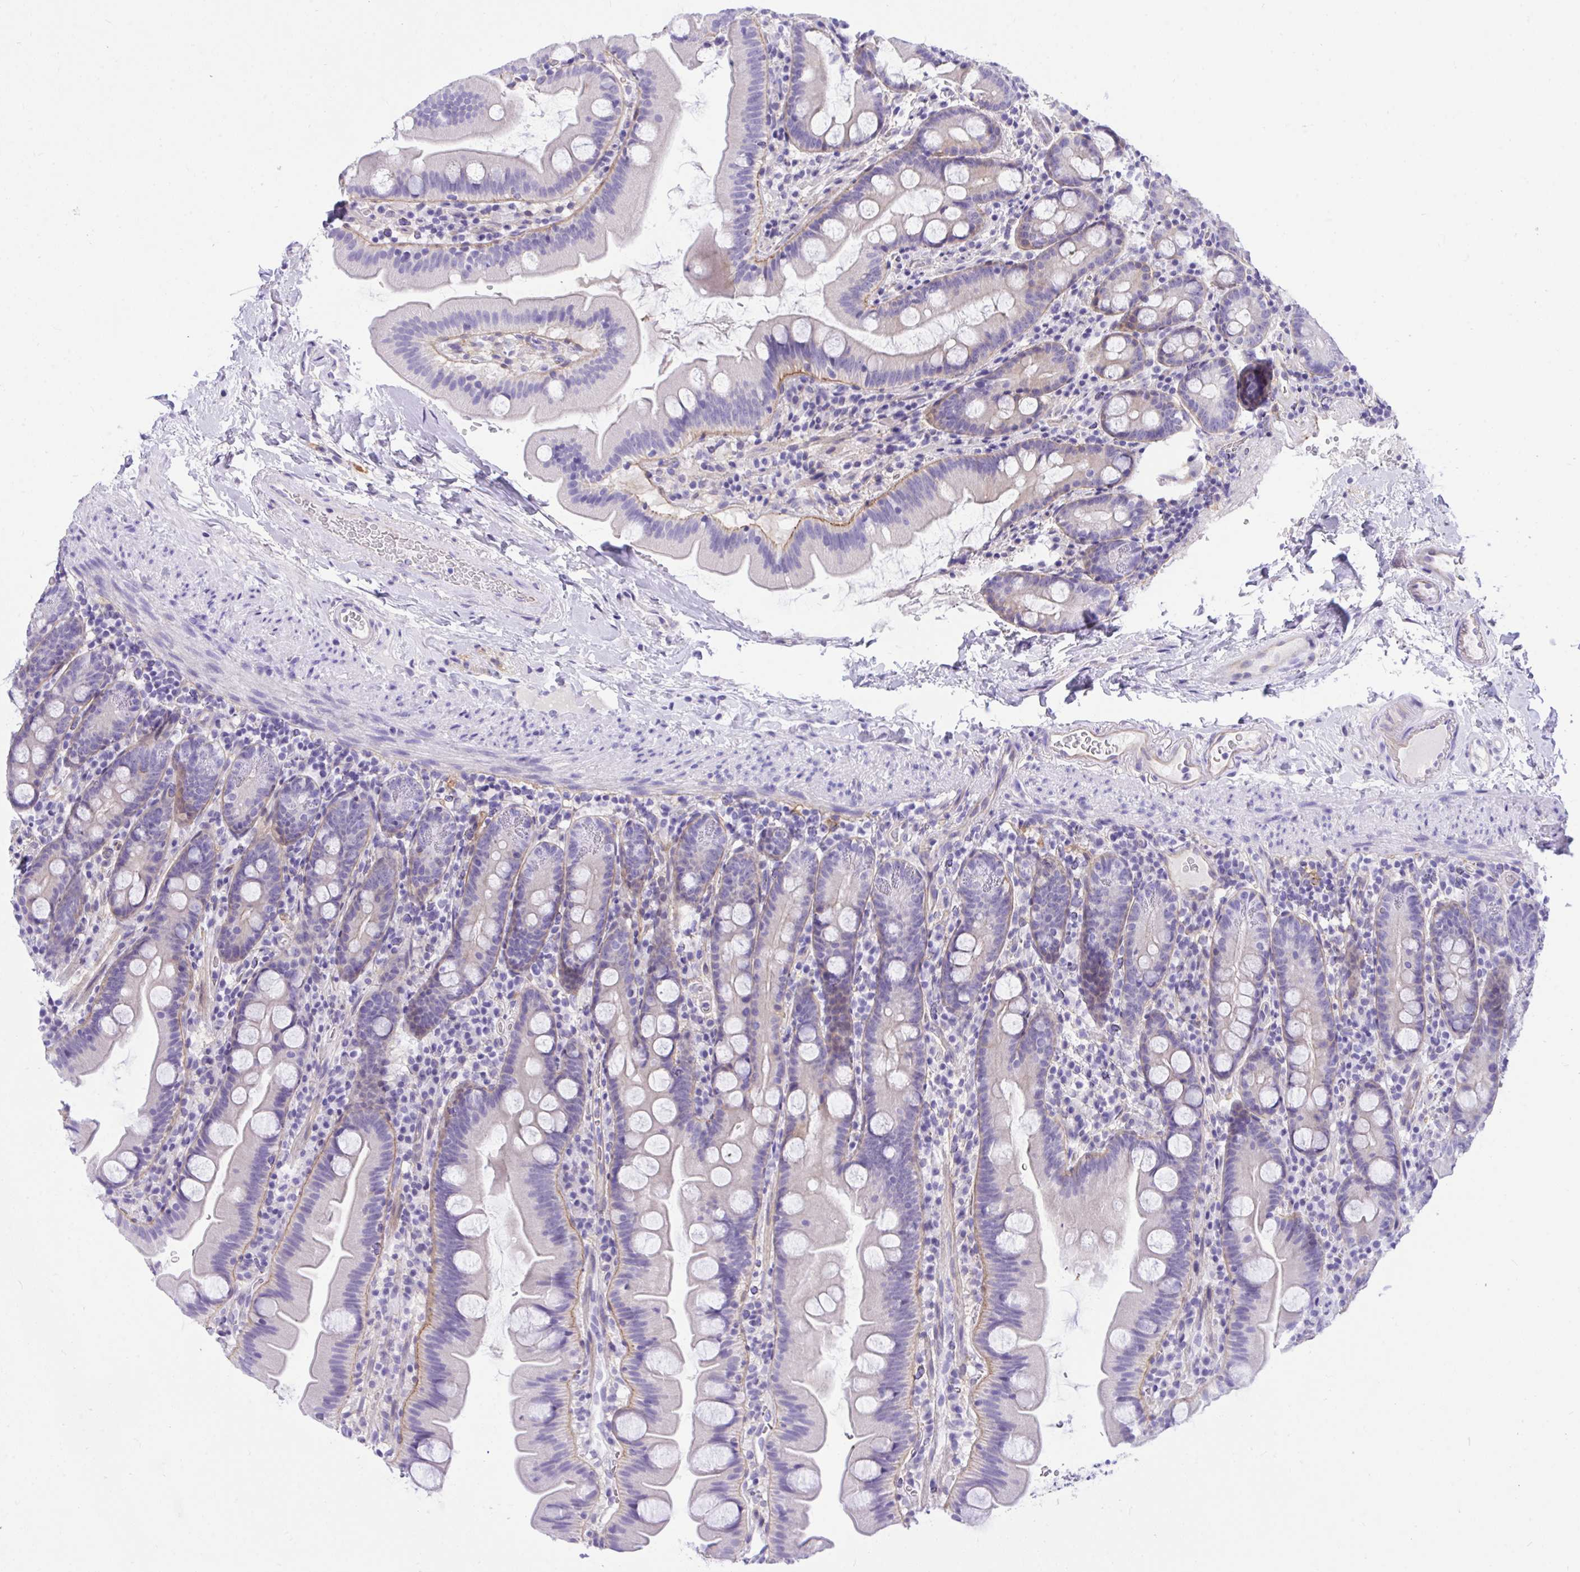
{"staining": {"intensity": "negative", "quantity": "none", "location": "none"}, "tissue": "small intestine", "cell_type": "Glandular cells", "image_type": "normal", "snomed": [{"axis": "morphology", "description": "Normal tissue, NOS"}, {"axis": "topography", "description": "Small intestine"}], "caption": "Photomicrograph shows no protein expression in glandular cells of normal small intestine. (DAB (3,3'-diaminobenzidine) immunohistochemistry (IHC) with hematoxylin counter stain).", "gene": "TLN2", "patient": {"sex": "female", "age": 68}}